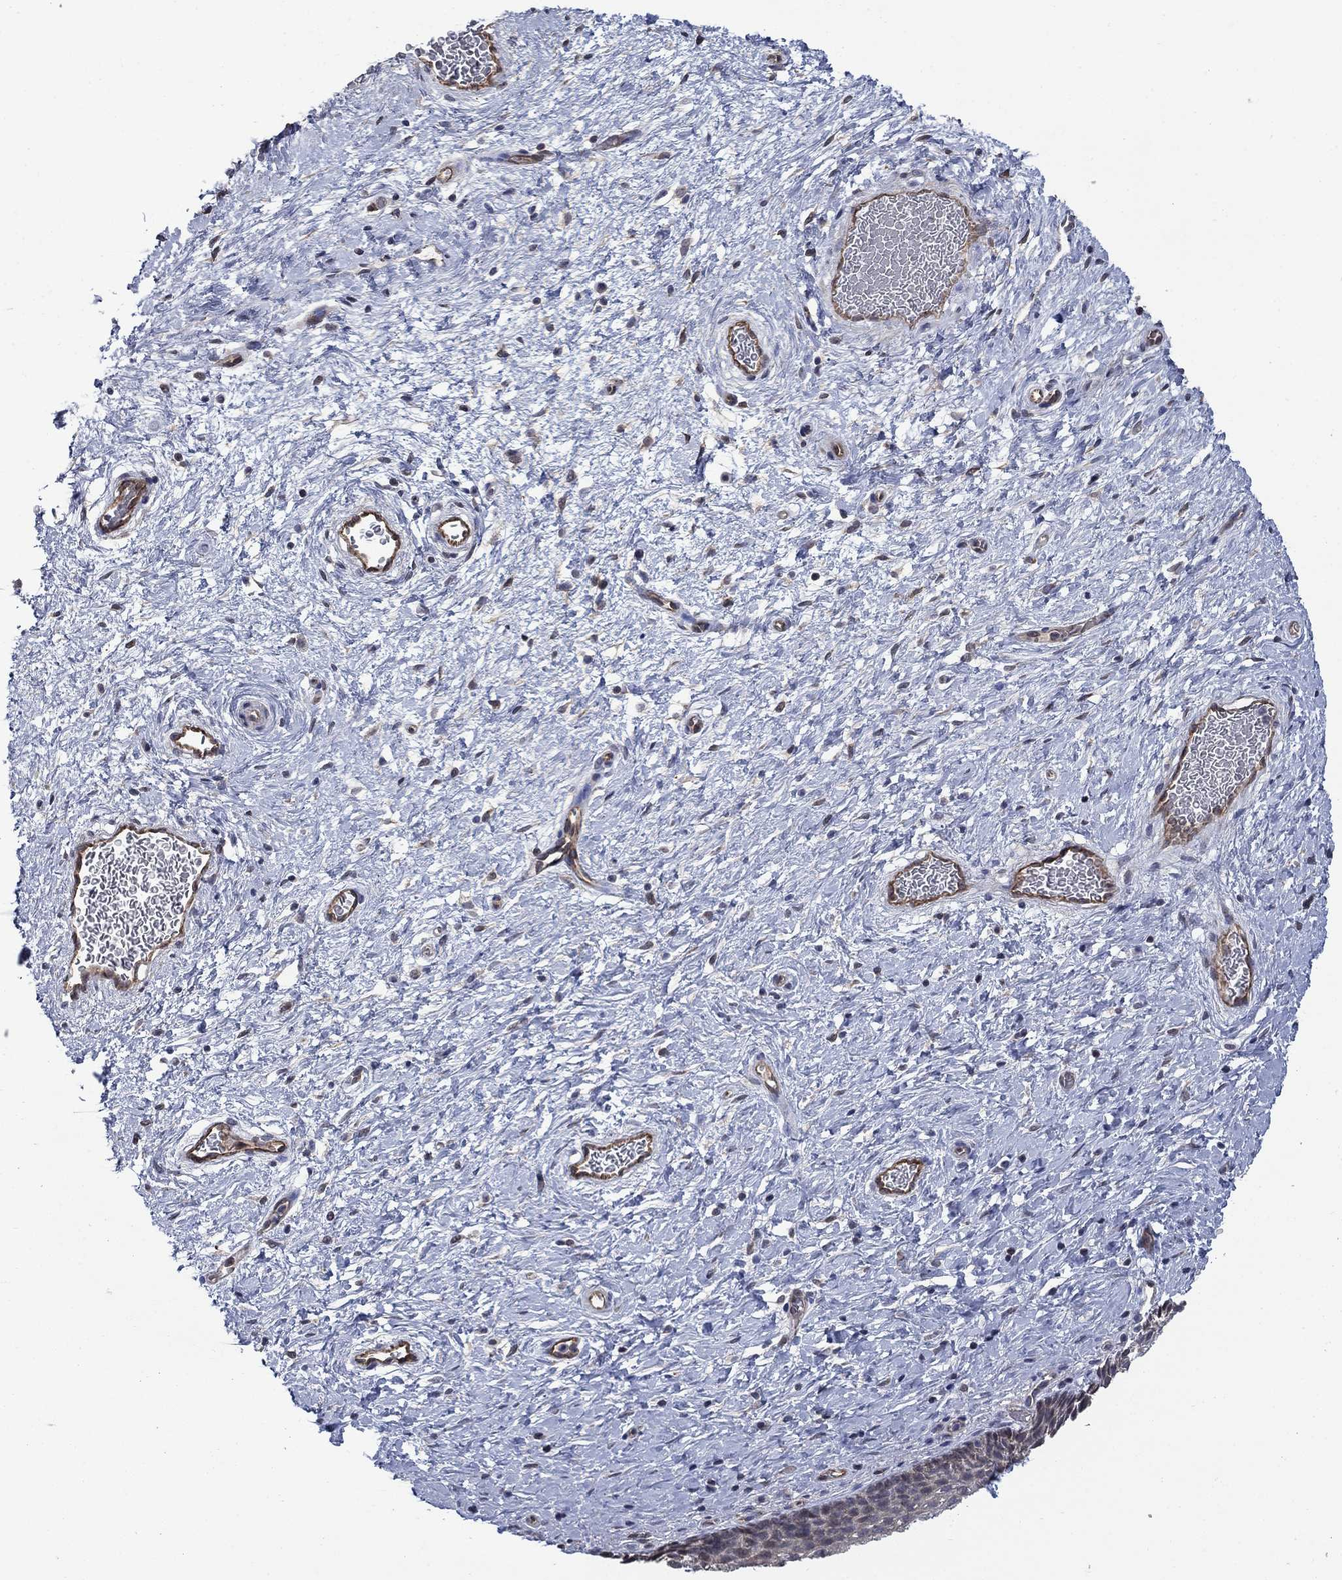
{"staining": {"intensity": "negative", "quantity": "none", "location": "none"}, "tissue": "cervix", "cell_type": "Glandular cells", "image_type": "normal", "snomed": [{"axis": "morphology", "description": "Normal tissue, NOS"}, {"axis": "topography", "description": "Cervix"}], "caption": "Immunohistochemical staining of normal cervix exhibits no significant expression in glandular cells.", "gene": "PDZD2", "patient": {"sex": "female", "age": 34}}